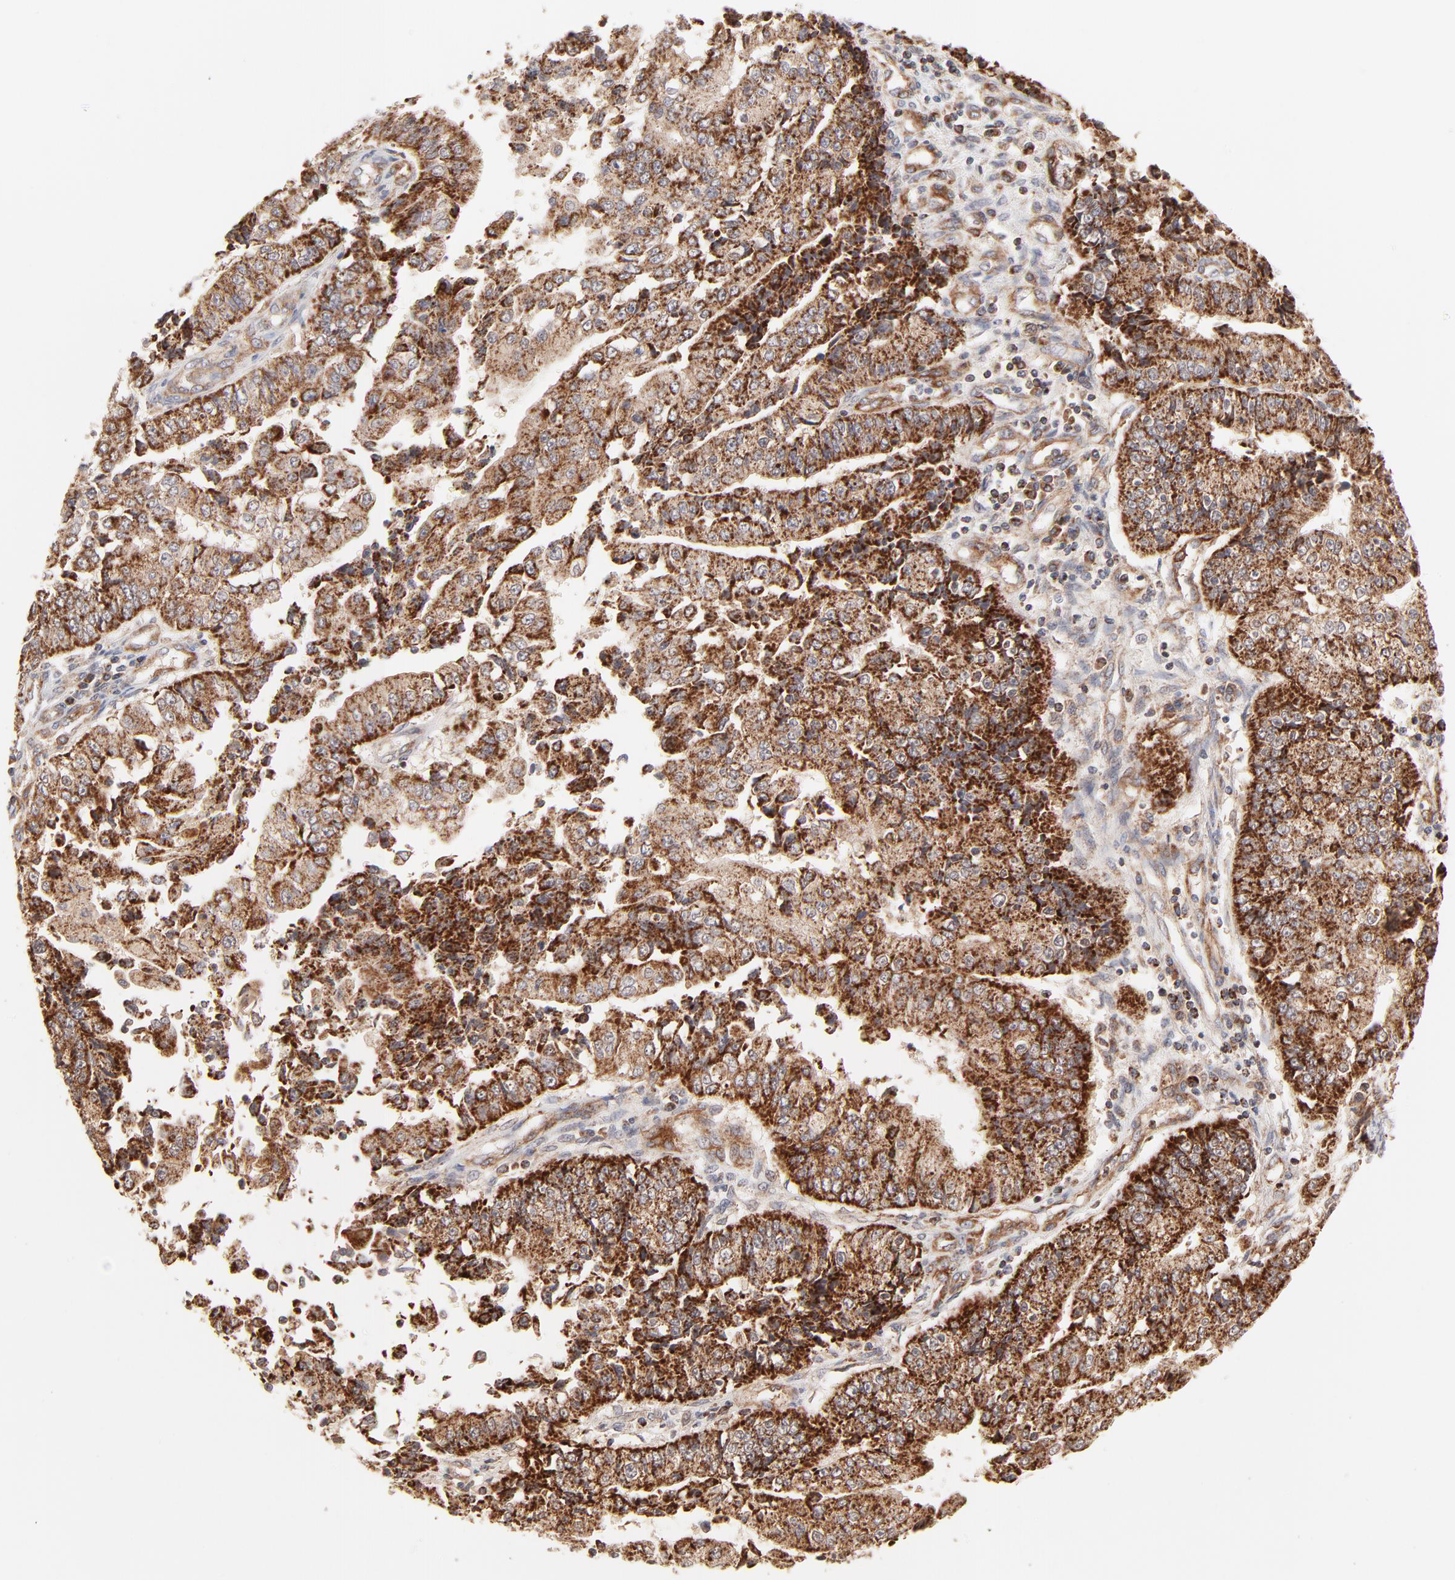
{"staining": {"intensity": "strong", "quantity": ">75%", "location": "cytoplasmic/membranous"}, "tissue": "endometrial cancer", "cell_type": "Tumor cells", "image_type": "cancer", "snomed": [{"axis": "morphology", "description": "Adenocarcinoma, NOS"}, {"axis": "topography", "description": "Endometrium"}], "caption": "Brown immunohistochemical staining in endometrial cancer demonstrates strong cytoplasmic/membranous staining in approximately >75% of tumor cells. The staining is performed using DAB brown chromogen to label protein expression. The nuclei are counter-stained blue using hematoxylin.", "gene": "CSPG4", "patient": {"sex": "female", "age": 75}}